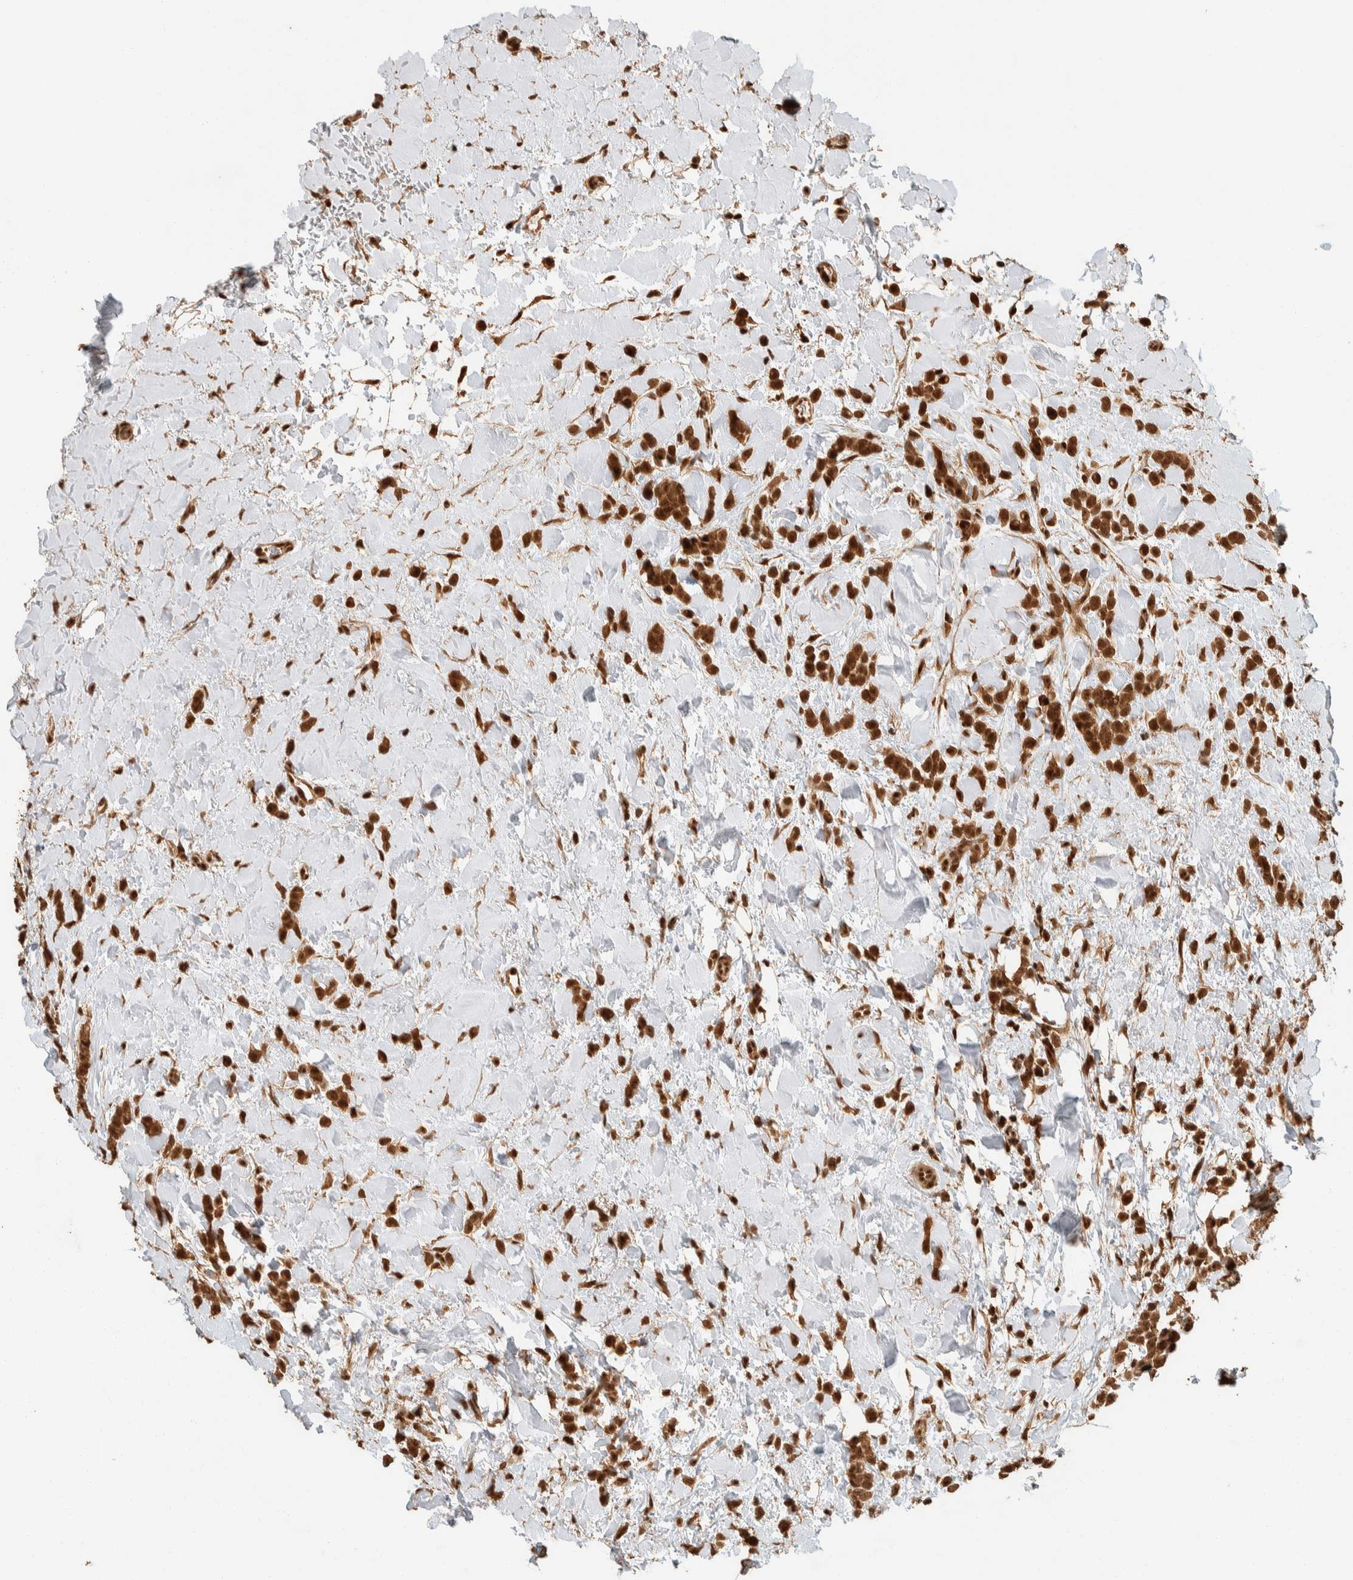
{"staining": {"intensity": "strong", "quantity": ">75%", "location": "cytoplasmic/membranous,nuclear"}, "tissue": "breast cancer", "cell_type": "Tumor cells", "image_type": "cancer", "snomed": [{"axis": "morphology", "description": "Normal tissue, NOS"}, {"axis": "morphology", "description": "Lobular carcinoma"}, {"axis": "topography", "description": "Breast"}], "caption": "Immunohistochemistry of human lobular carcinoma (breast) demonstrates high levels of strong cytoplasmic/membranous and nuclear expression in approximately >75% of tumor cells.", "gene": "ZBTB2", "patient": {"sex": "female", "age": 50}}